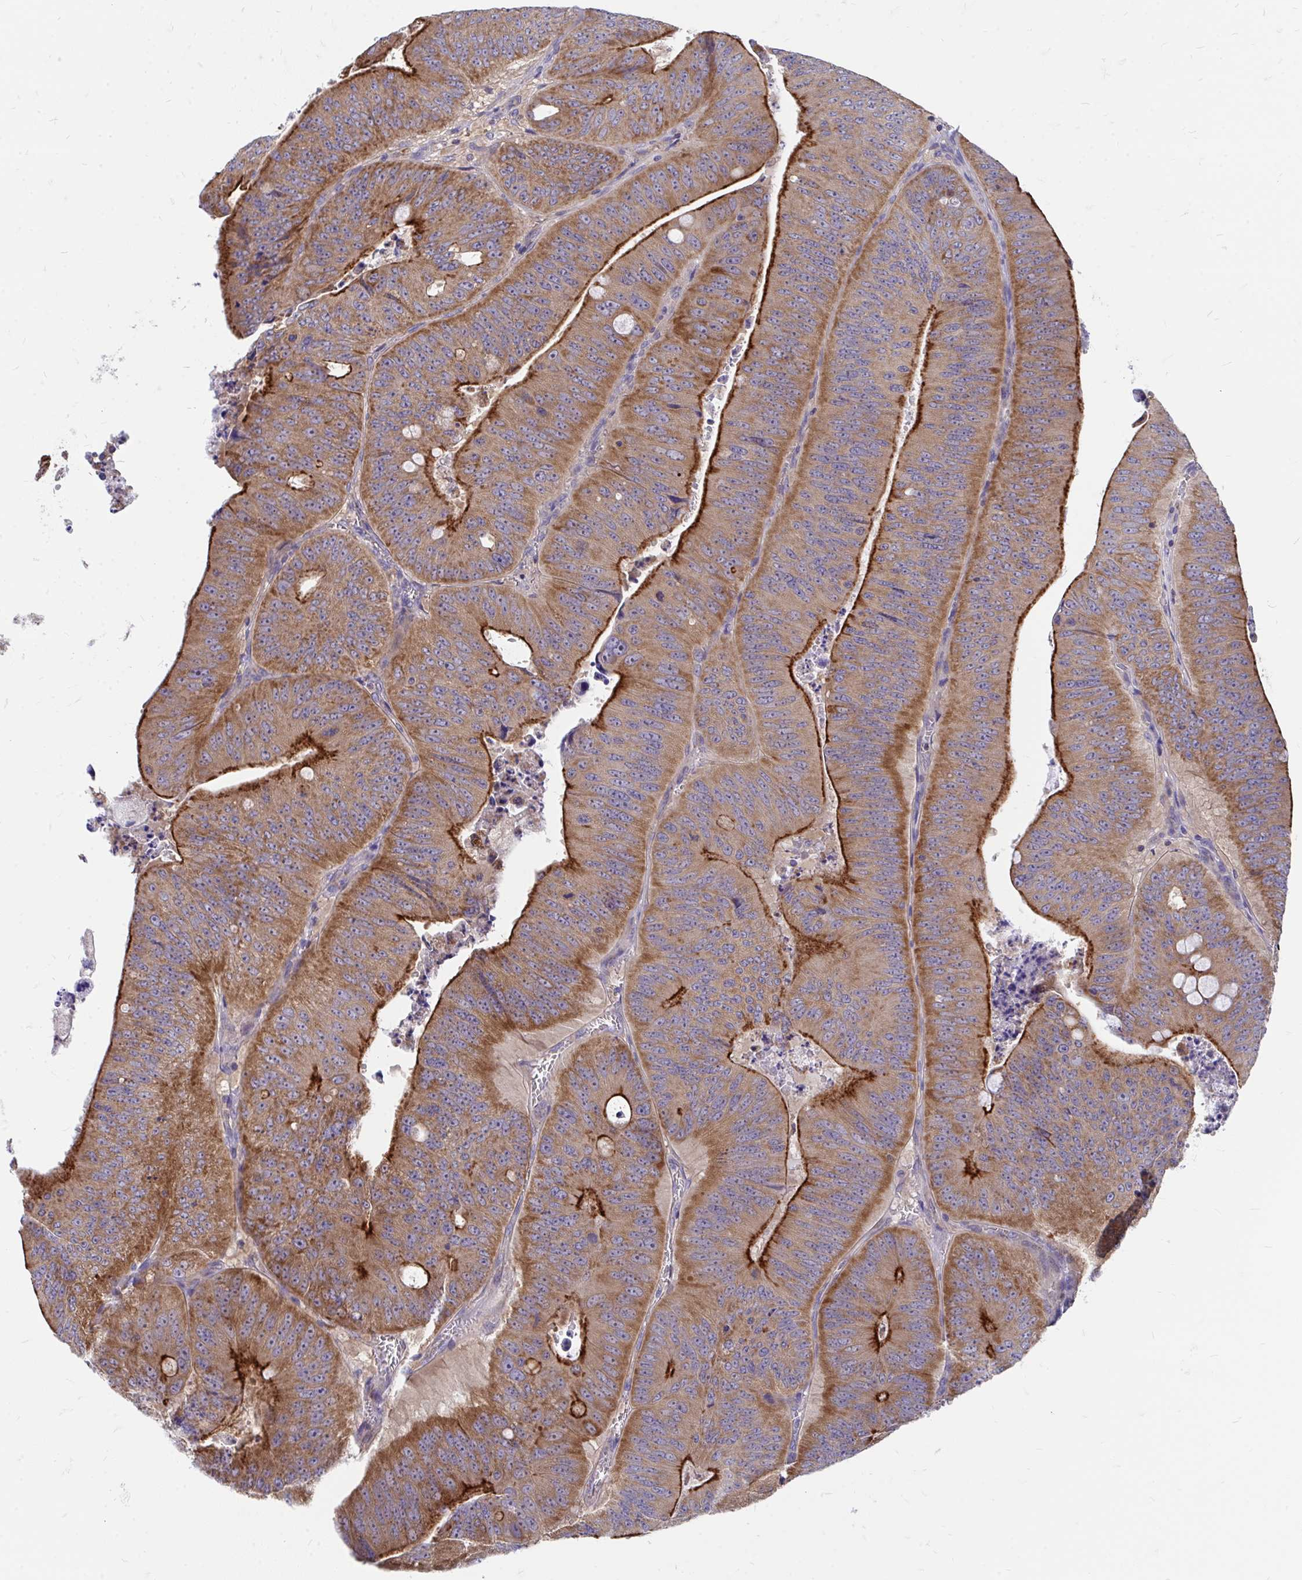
{"staining": {"intensity": "strong", "quantity": ">75%", "location": "cytoplasmic/membranous"}, "tissue": "colorectal cancer", "cell_type": "Tumor cells", "image_type": "cancer", "snomed": [{"axis": "morphology", "description": "Adenocarcinoma, NOS"}, {"axis": "topography", "description": "Colon"}], "caption": "IHC (DAB (3,3'-diaminobenzidine)) staining of adenocarcinoma (colorectal) demonstrates strong cytoplasmic/membranous protein expression in about >75% of tumor cells.", "gene": "FHIP1B", "patient": {"sex": "male", "age": 62}}